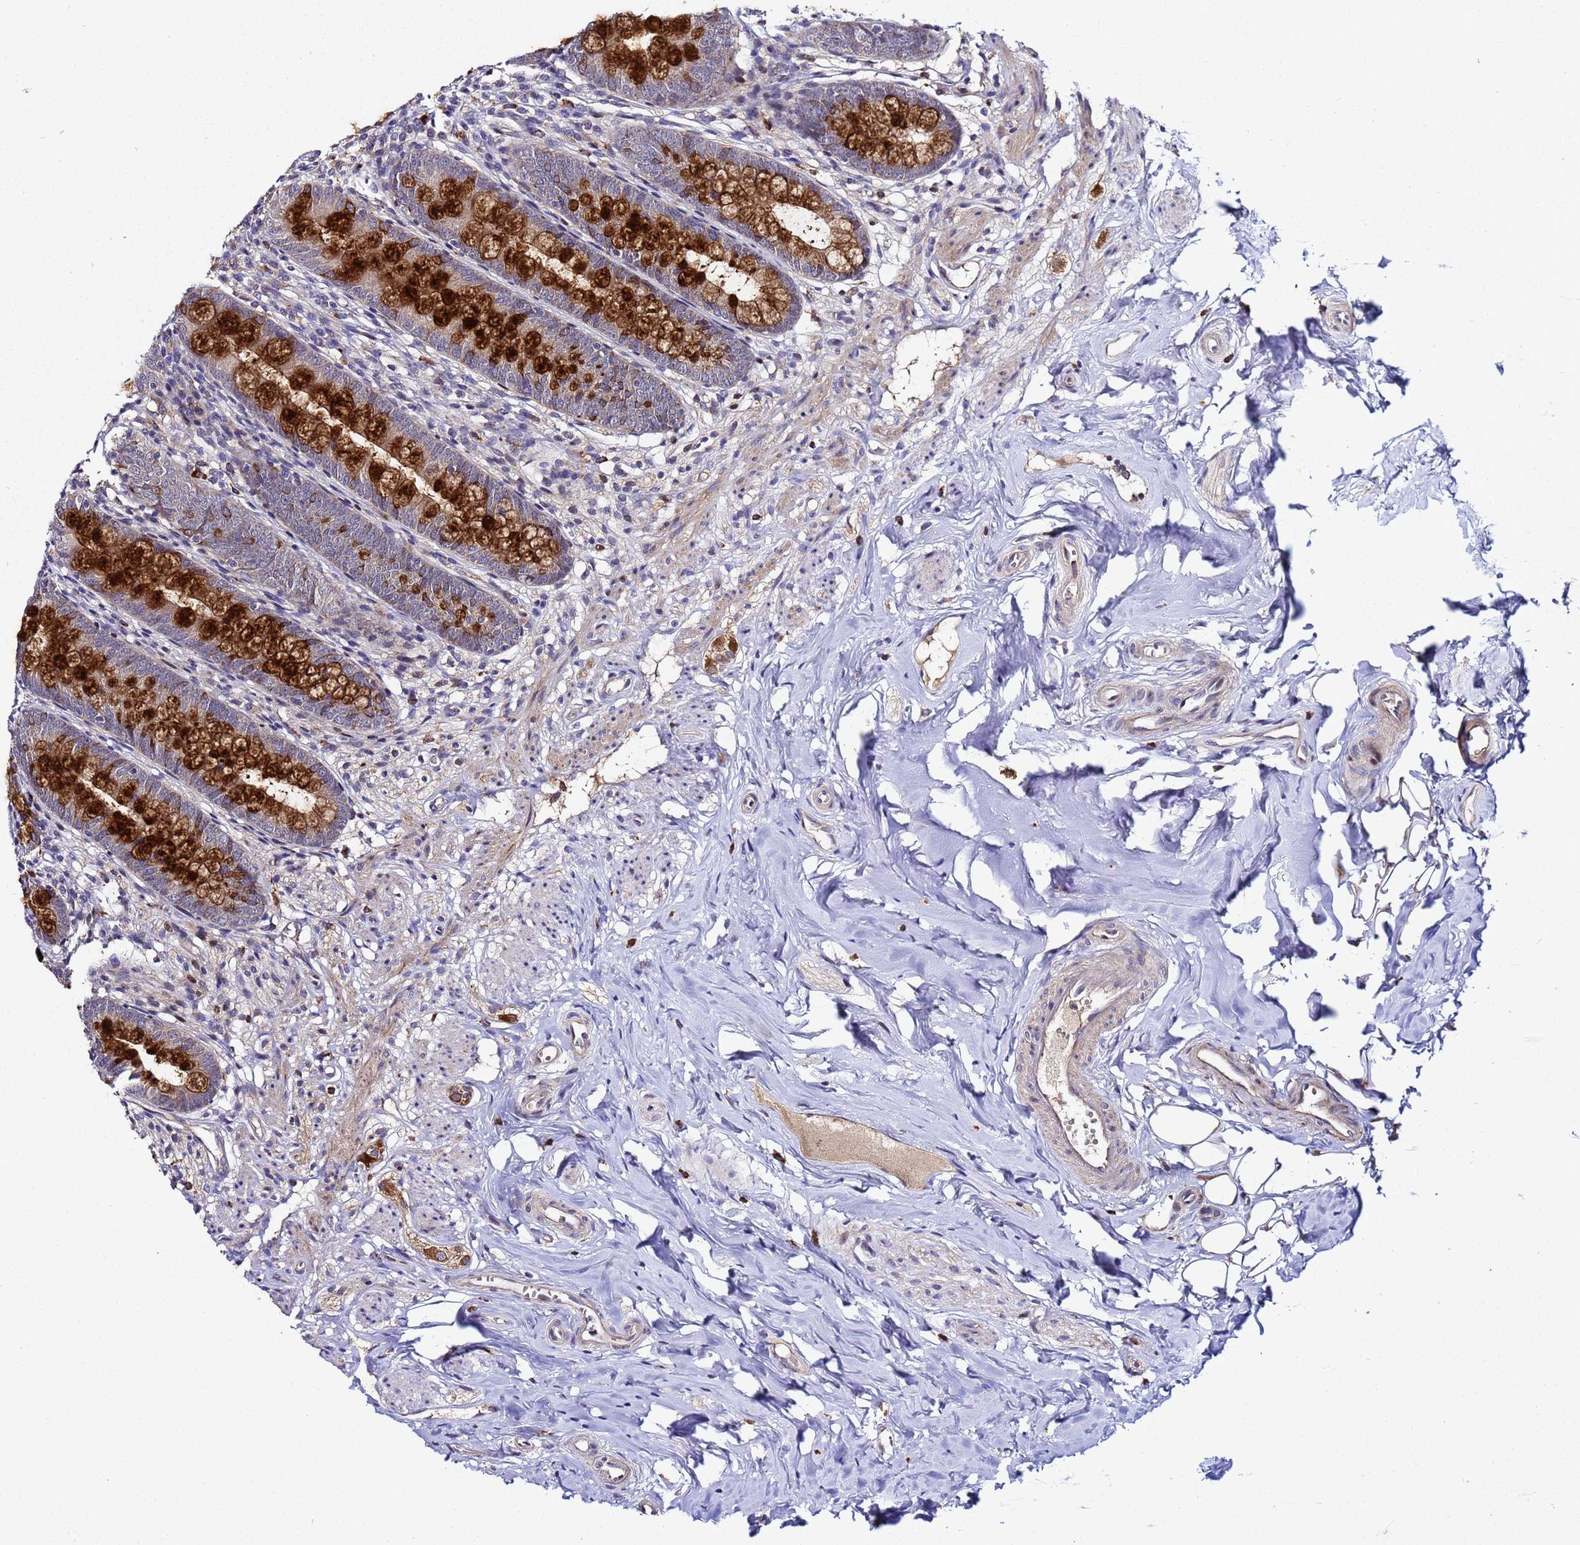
{"staining": {"intensity": "strong", "quantity": ">75%", "location": "cytoplasmic/membranous"}, "tissue": "appendix", "cell_type": "Glandular cells", "image_type": "normal", "snomed": [{"axis": "morphology", "description": "Normal tissue, NOS"}, {"axis": "topography", "description": "Appendix"}], "caption": "Strong cytoplasmic/membranous staining is present in approximately >75% of glandular cells in normal appendix.", "gene": "PLXDC2", "patient": {"sex": "female", "age": 51}}